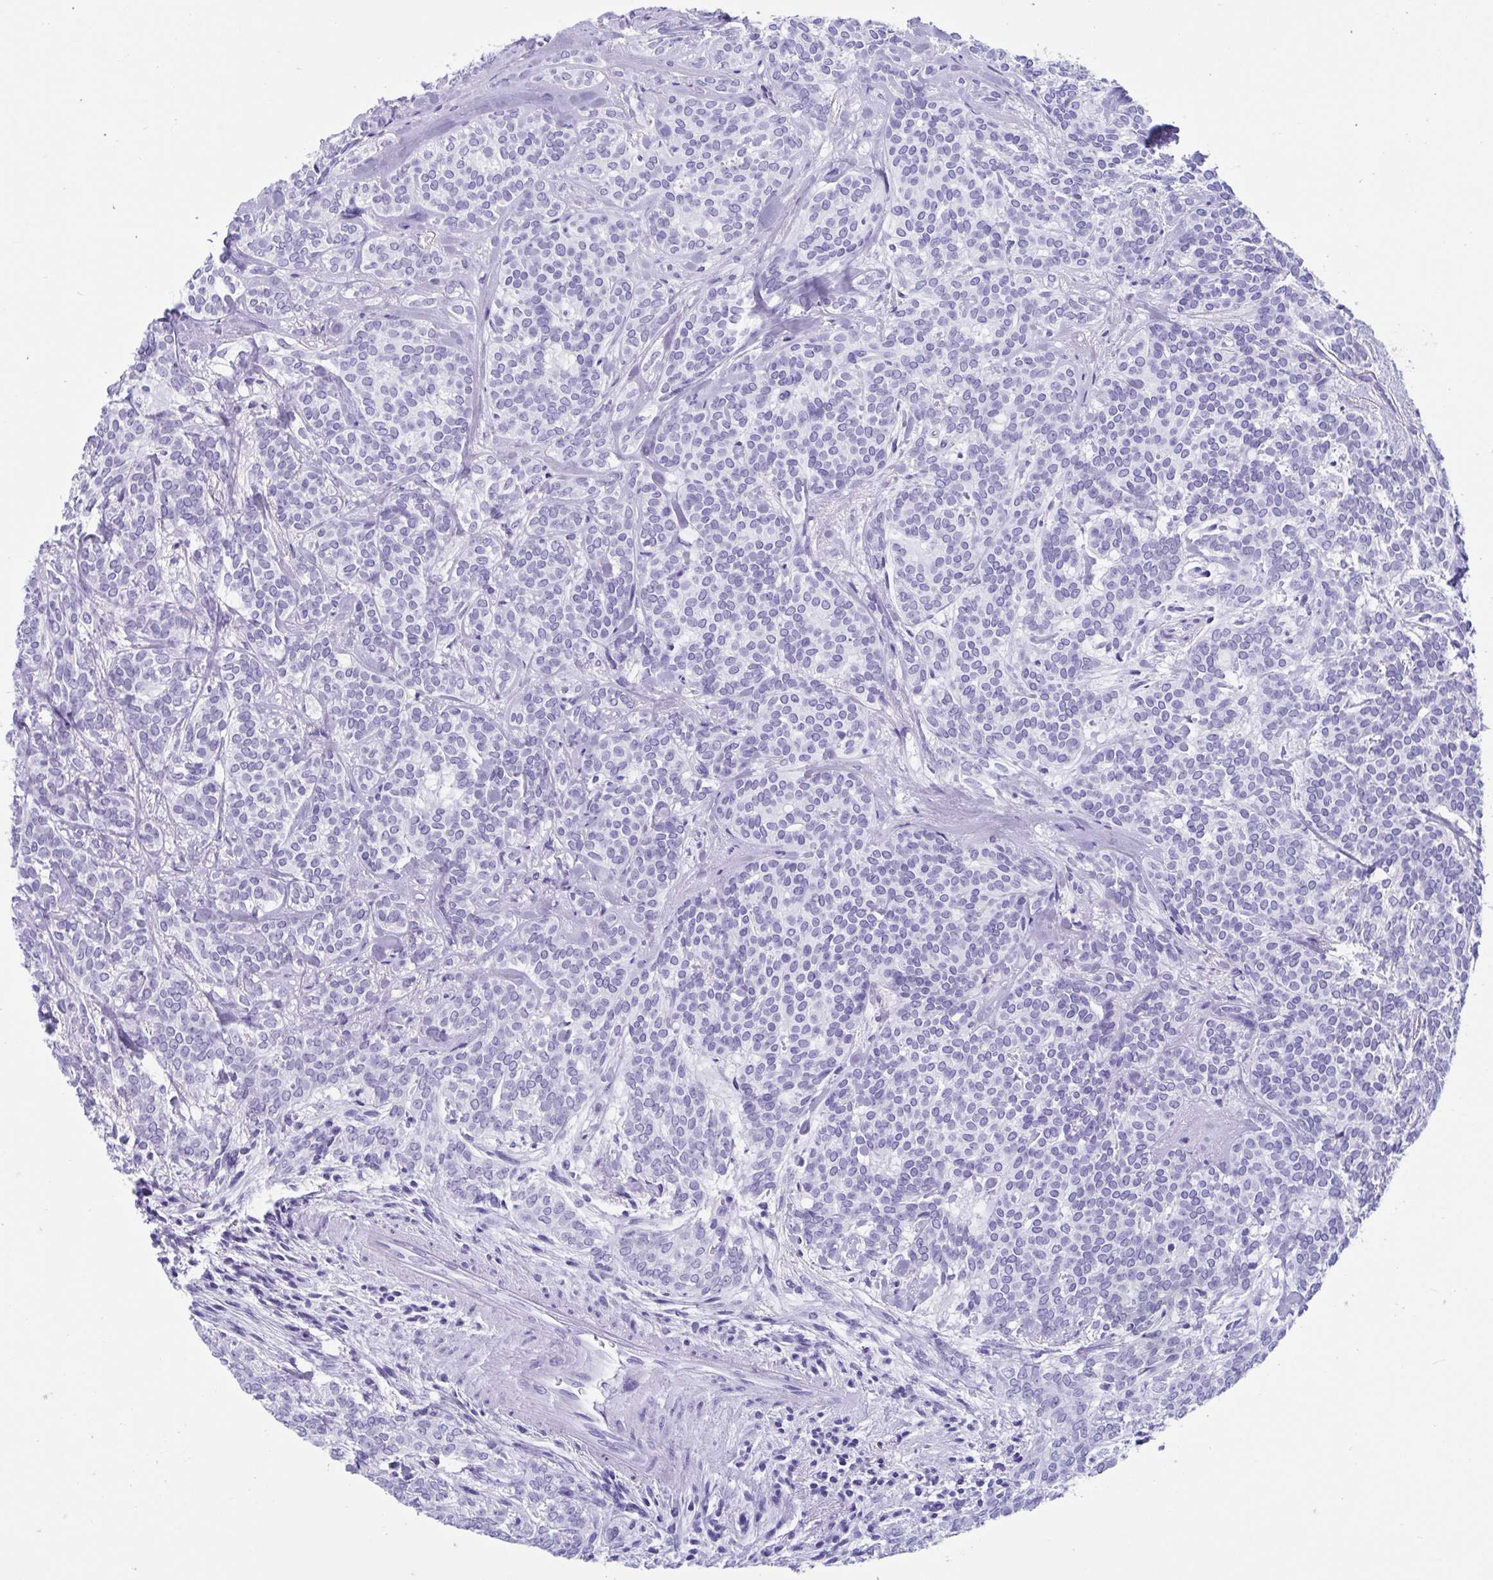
{"staining": {"intensity": "negative", "quantity": "none", "location": "none"}, "tissue": "head and neck cancer", "cell_type": "Tumor cells", "image_type": "cancer", "snomed": [{"axis": "morphology", "description": "Adenocarcinoma, NOS"}, {"axis": "topography", "description": "Head-Neck"}], "caption": "An immunohistochemistry histopathology image of head and neck cancer is shown. There is no staining in tumor cells of head and neck cancer. (DAB immunohistochemistry with hematoxylin counter stain).", "gene": "TMEM35A", "patient": {"sex": "female", "age": 57}}